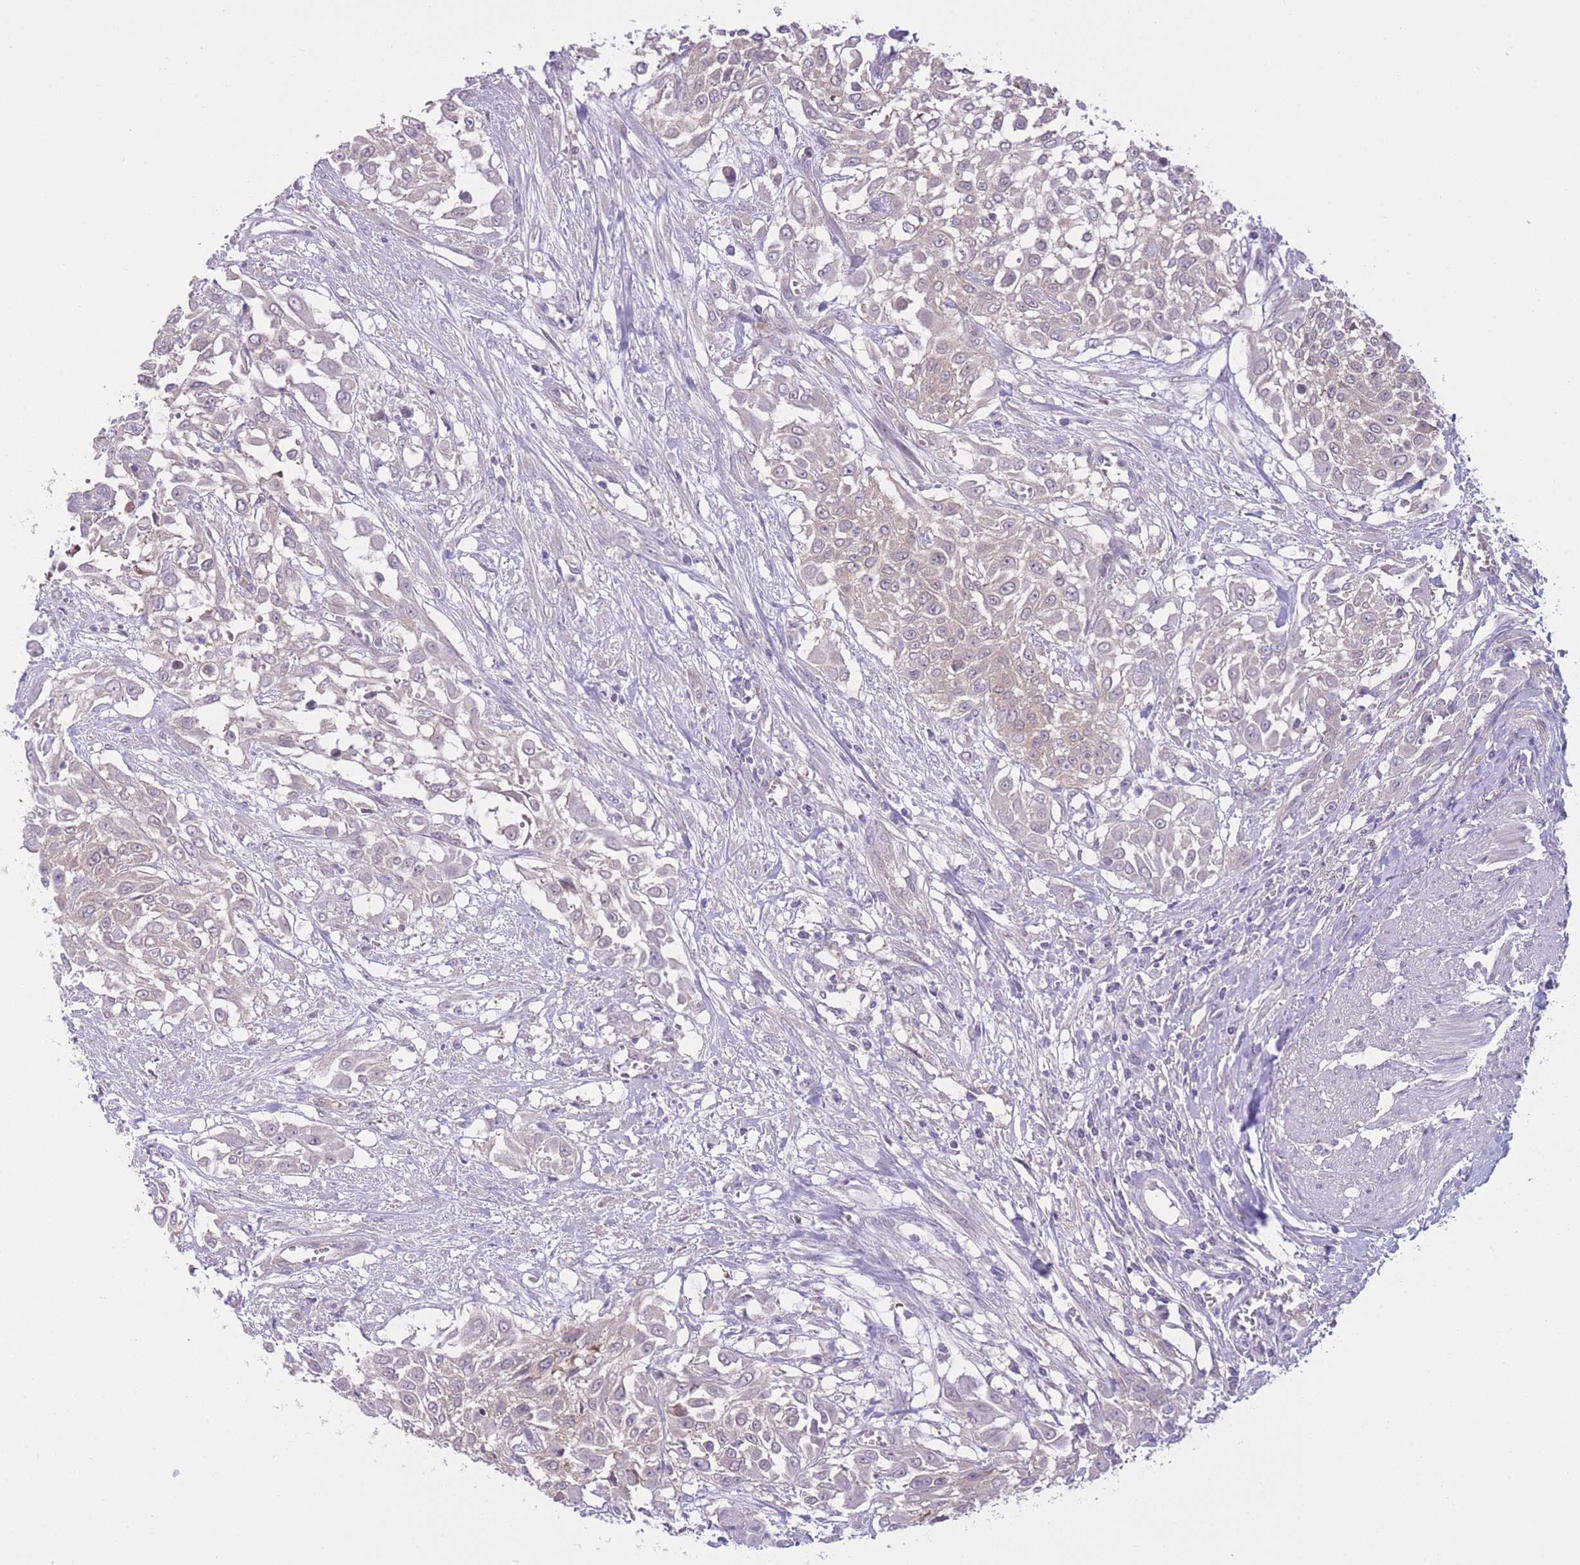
{"staining": {"intensity": "weak", "quantity": "<25%", "location": "cytoplasmic/membranous"}, "tissue": "urothelial cancer", "cell_type": "Tumor cells", "image_type": "cancer", "snomed": [{"axis": "morphology", "description": "Urothelial carcinoma, High grade"}, {"axis": "topography", "description": "Urinary bladder"}], "caption": "The image shows no significant positivity in tumor cells of high-grade urothelial carcinoma. The staining is performed using DAB (3,3'-diaminobenzidine) brown chromogen with nuclei counter-stained in using hematoxylin.", "gene": "CCT6B", "patient": {"sex": "male", "age": 57}}